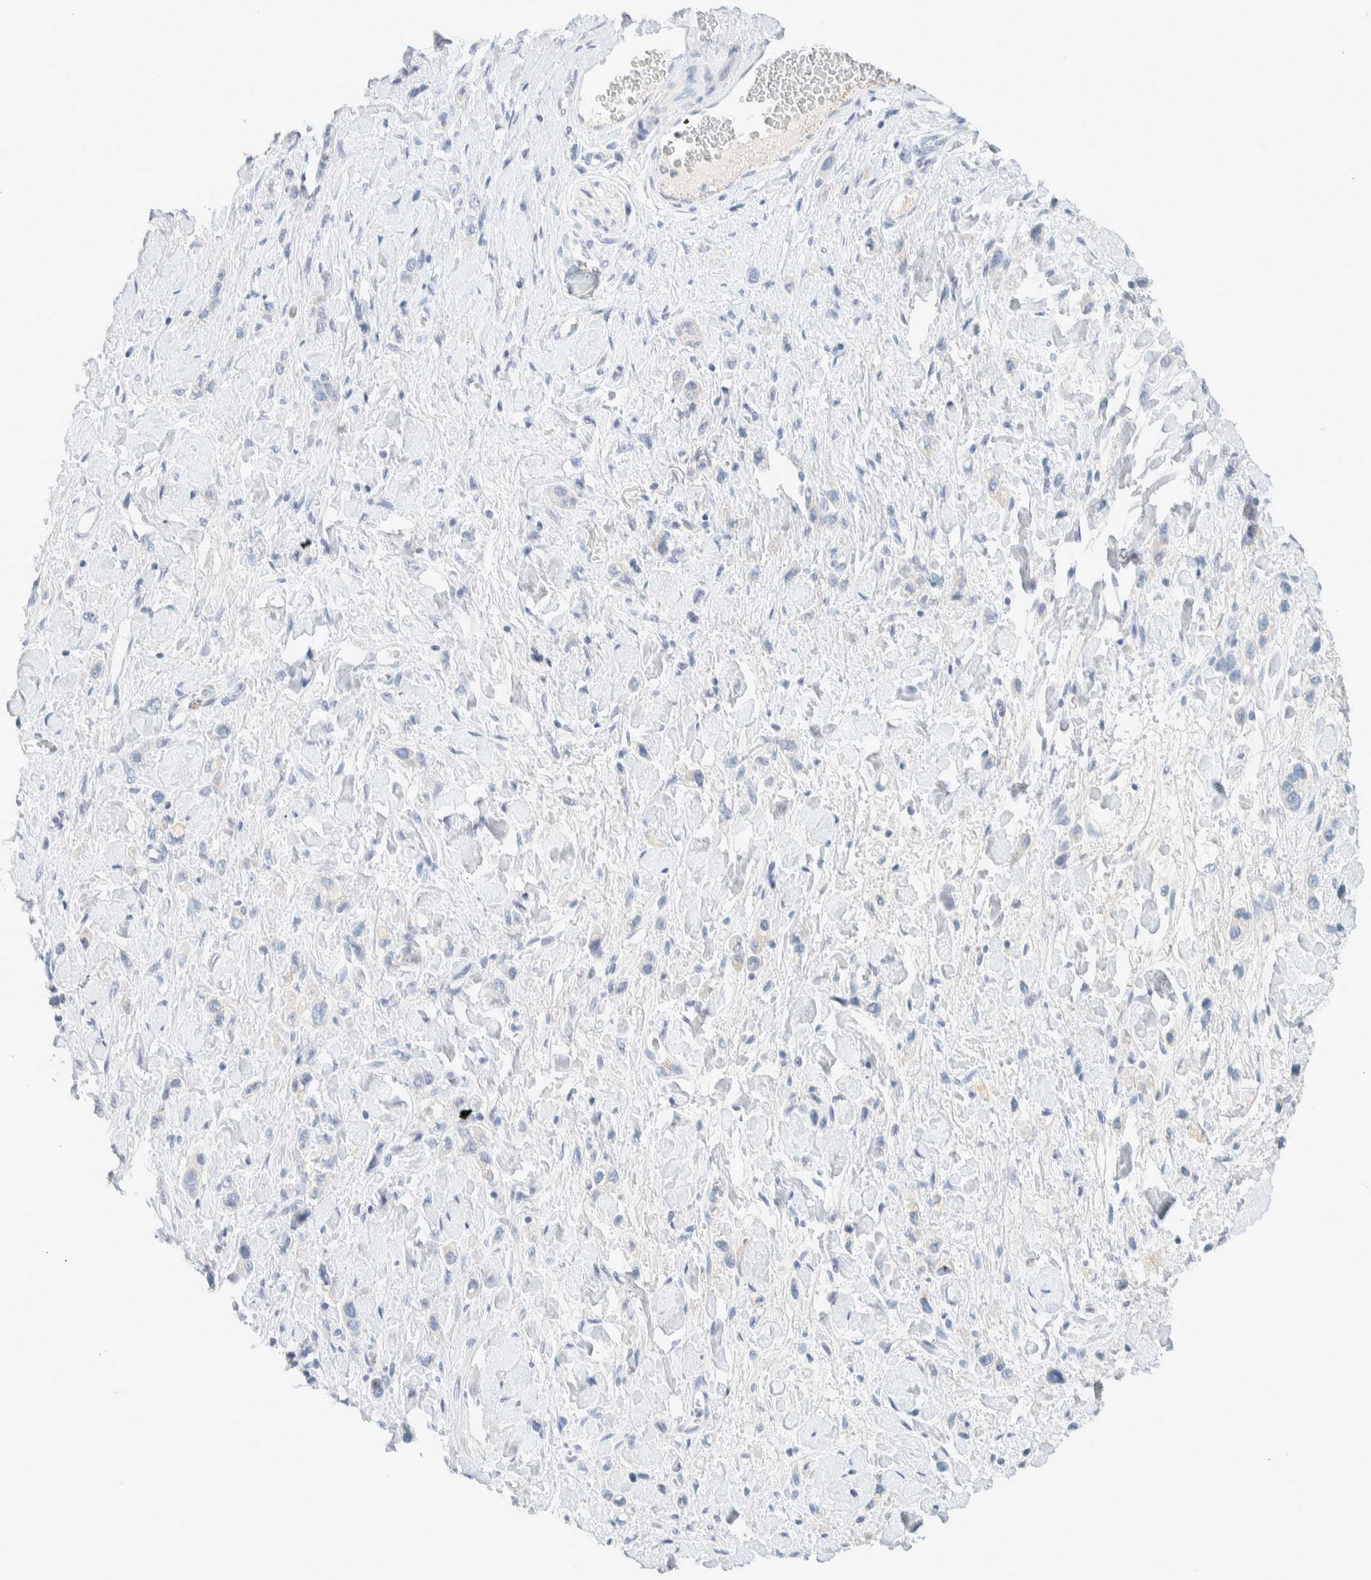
{"staining": {"intensity": "negative", "quantity": "none", "location": "none"}, "tissue": "stomach cancer", "cell_type": "Tumor cells", "image_type": "cancer", "snomed": [{"axis": "morphology", "description": "Adenocarcinoma, NOS"}, {"axis": "topography", "description": "Stomach"}], "caption": "This is an immunohistochemistry photomicrograph of adenocarcinoma (stomach). There is no expression in tumor cells.", "gene": "ALOX12B", "patient": {"sex": "female", "age": 65}}